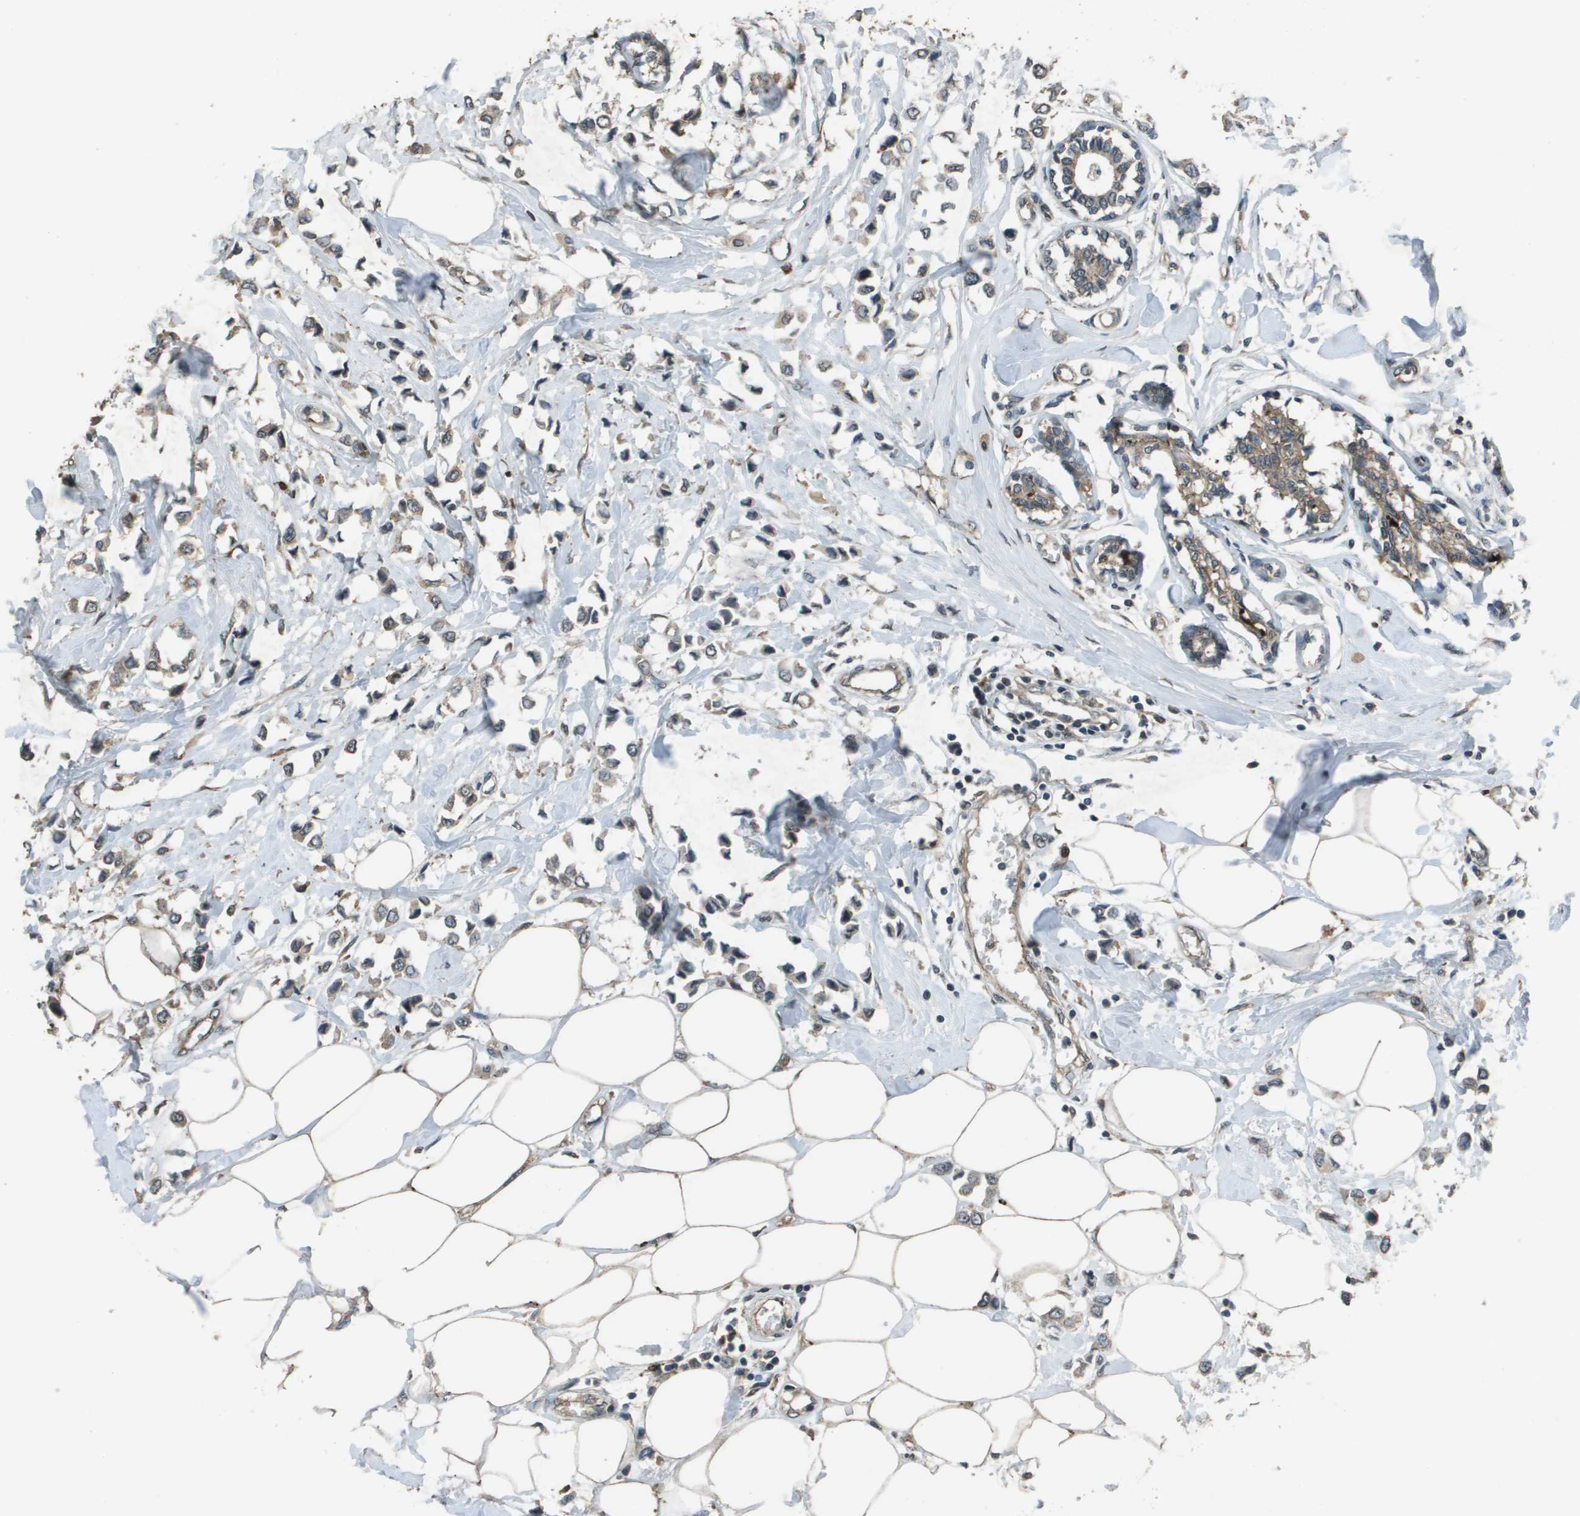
{"staining": {"intensity": "weak", "quantity": ">75%", "location": "cytoplasmic/membranous"}, "tissue": "breast cancer", "cell_type": "Tumor cells", "image_type": "cancer", "snomed": [{"axis": "morphology", "description": "Lobular carcinoma"}, {"axis": "topography", "description": "Breast"}], "caption": "Lobular carcinoma (breast) was stained to show a protein in brown. There is low levels of weak cytoplasmic/membranous expression in about >75% of tumor cells.", "gene": "GOSR2", "patient": {"sex": "female", "age": 51}}